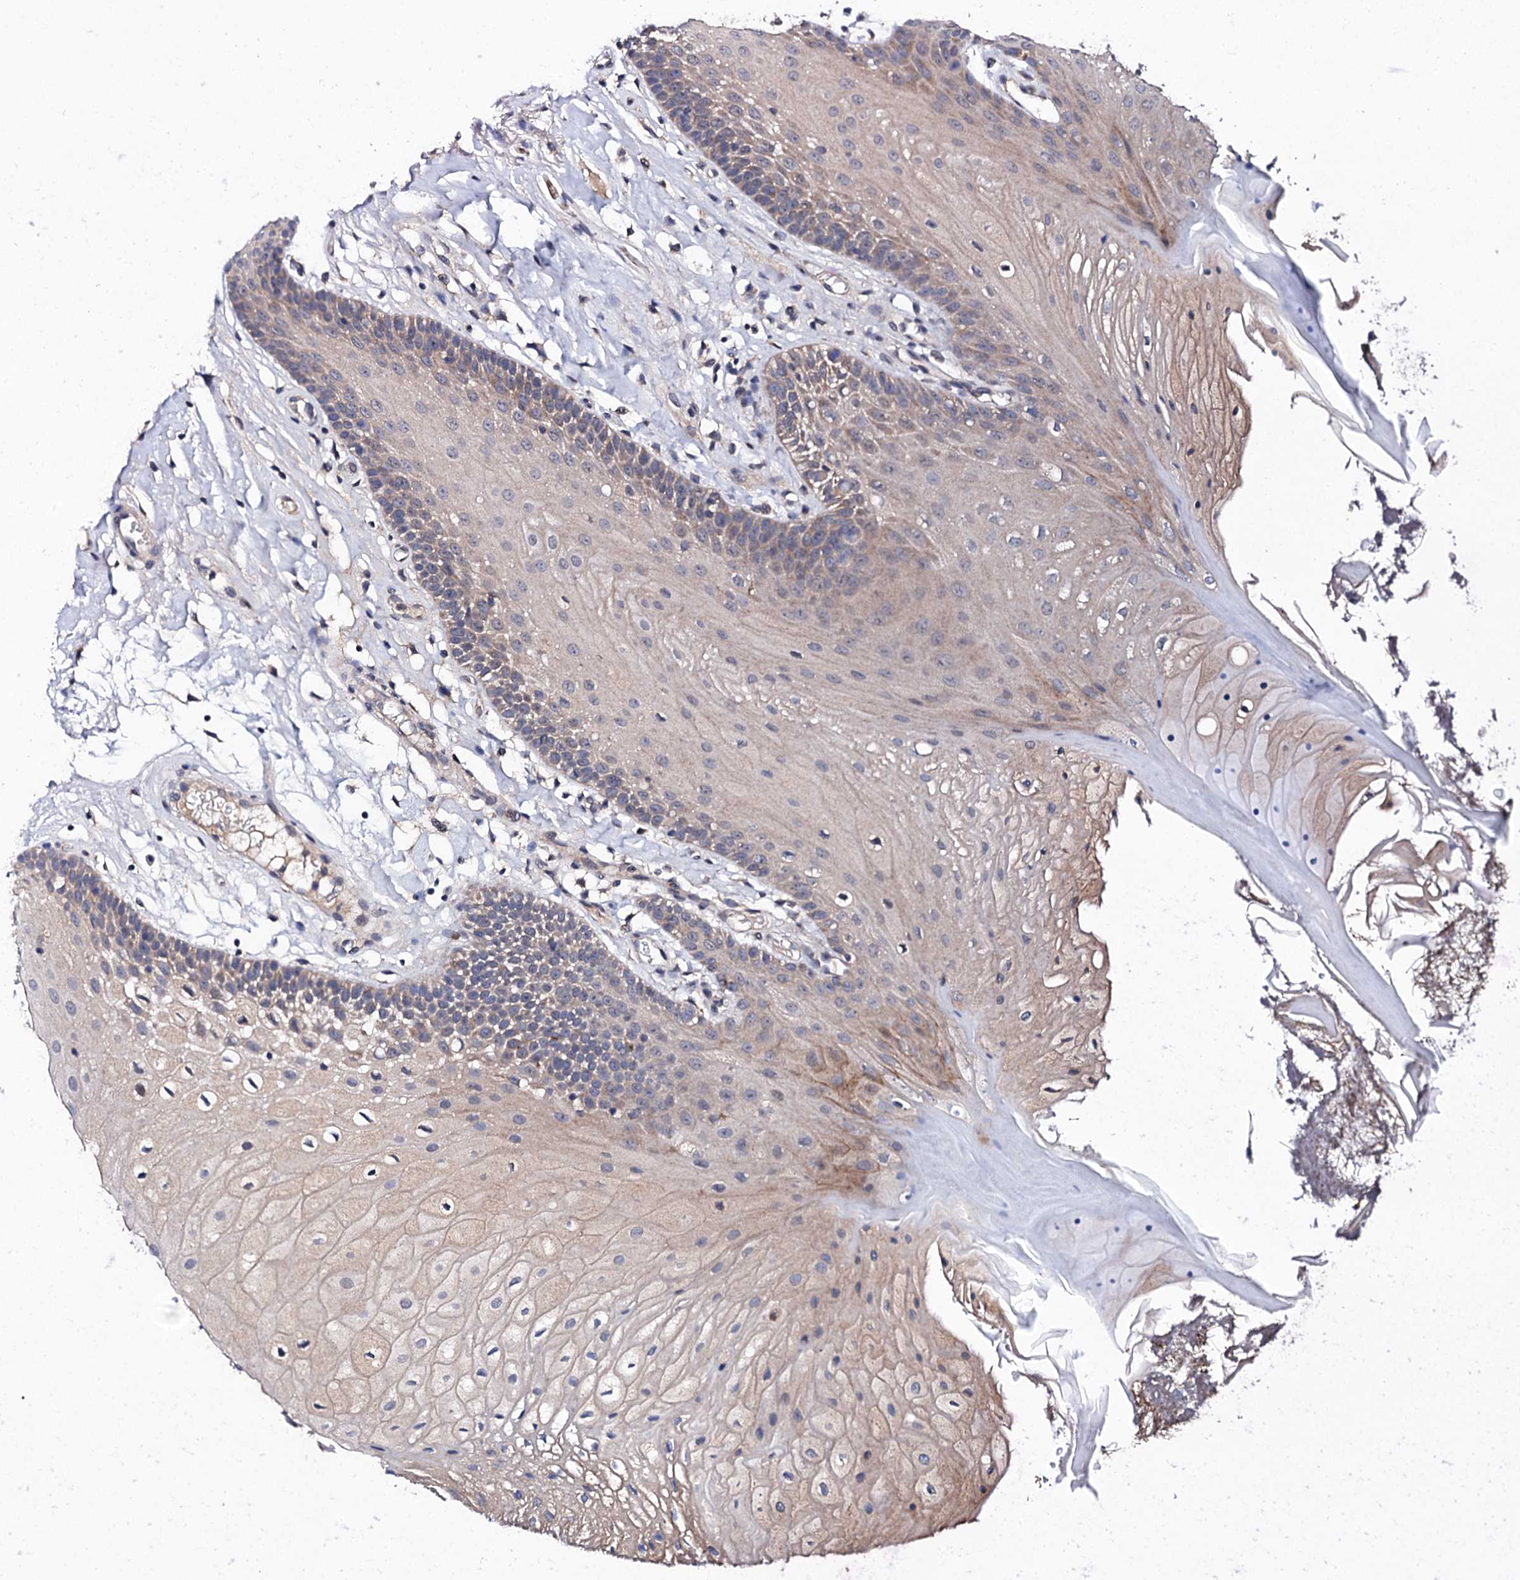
{"staining": {"intensity": "moderate", "quantity": "<25%", "location": "cytoplasmic/membranous"}, "tissue": "oral mucosa", "cell_type": "Squamous epithelial cells", "image_type": "normal", "snomed": [{"axis": "morphology", "description": "Normal tissue, NOS"}, {"axis": "topography", "description": "Oral tissue"}], "caption": "High-power microscopy captured an immunohistochemistry photomicrograph of benign oral mucosa, revealing moderate cytoplasmic/membranous expression in about <25% of squamous epithelial cells.", "gene": "IP6K1", "patient": {"sex": "female", "age": 80}}